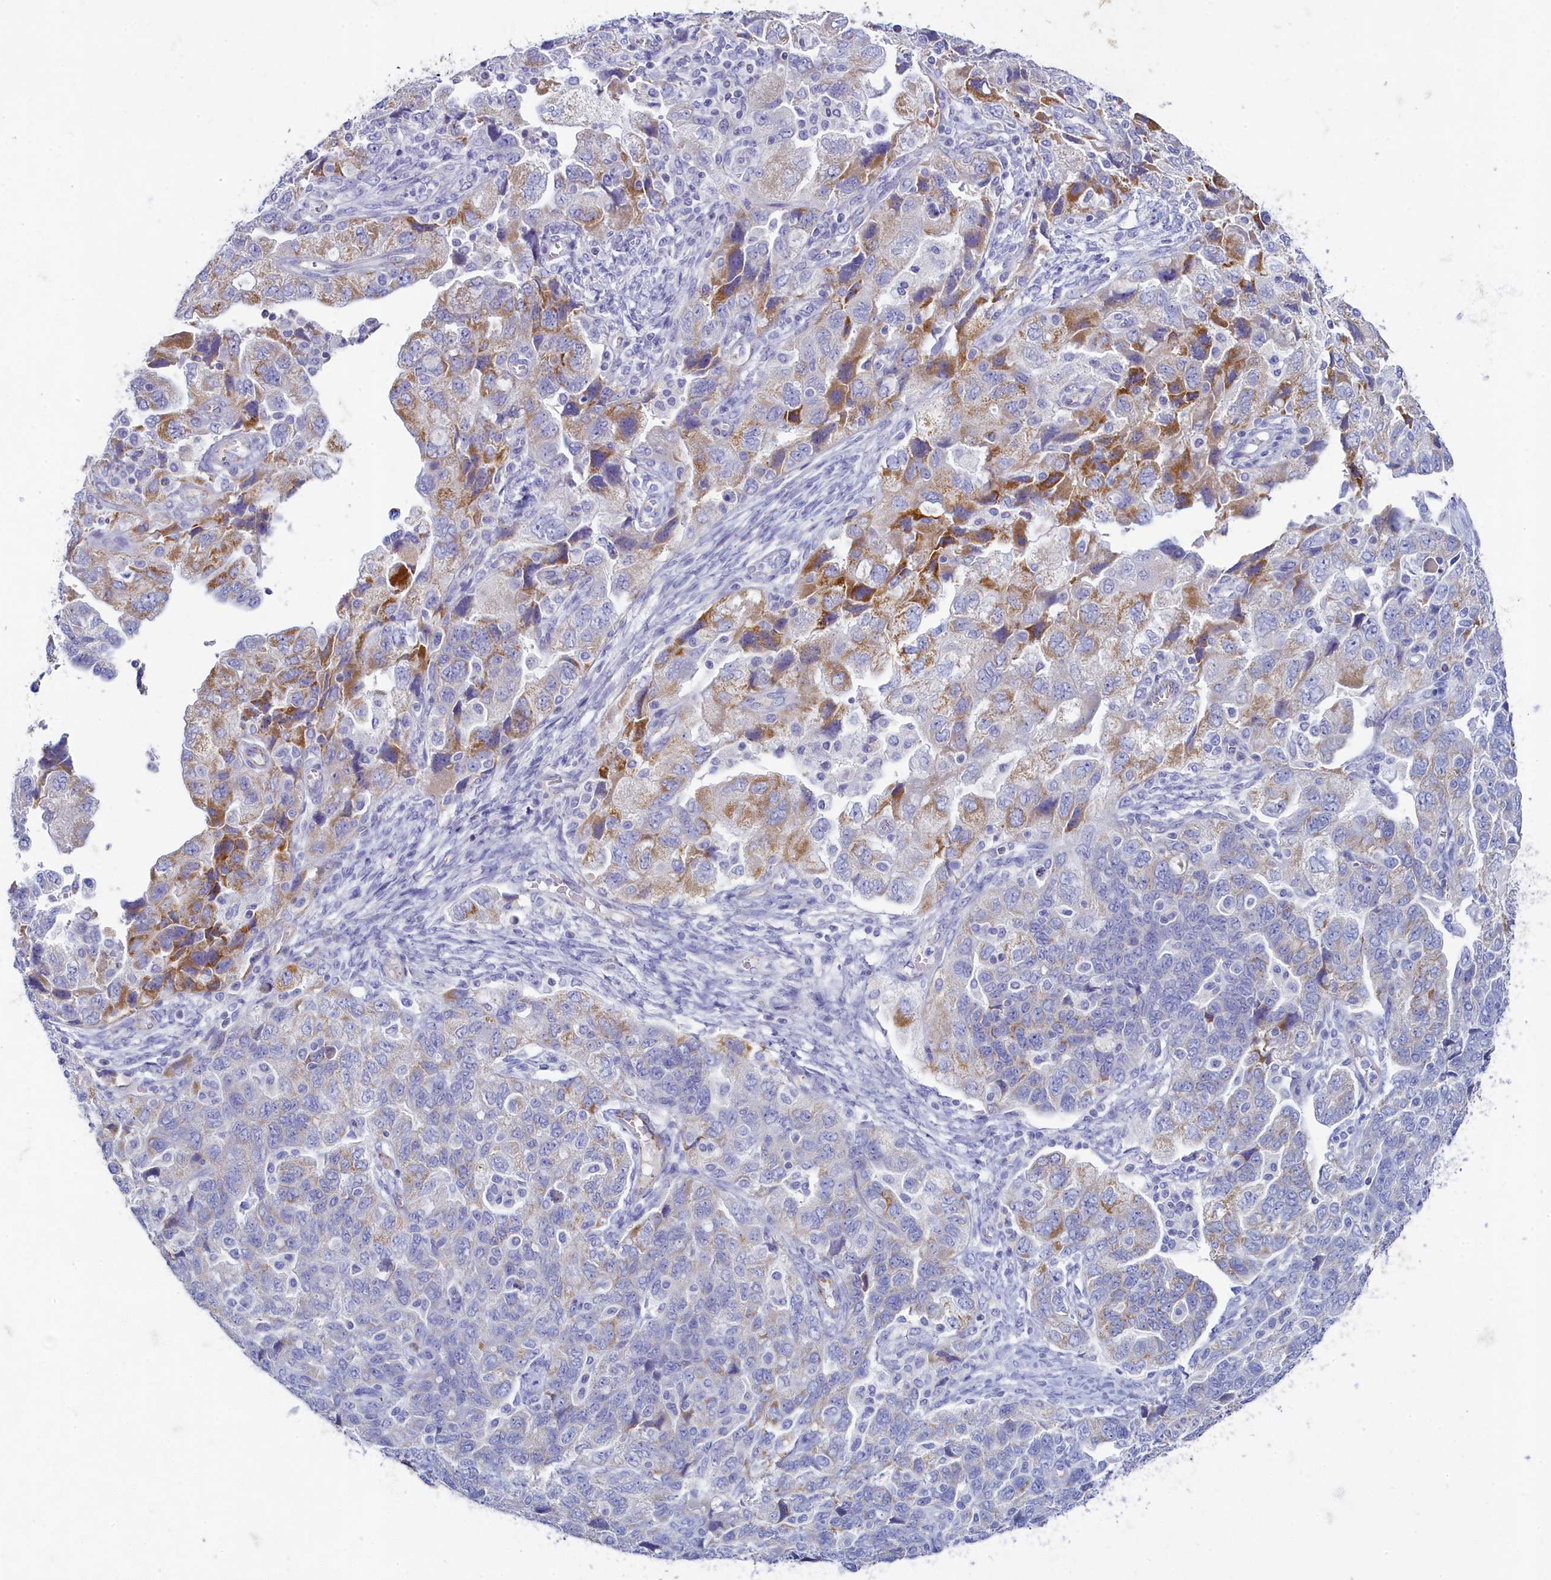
{"staining": {"intensity": "moderate", "quantity": "<25%", "location": "cytoplasmic/membranous"}, "tissue": "ovarian cancer", "cell_type": "Tumor cells", "image_type": "cancer", "snomed": [{"axis": "morphology", "description": "Carcinoma, NOS"}, {"axis": "morphology", "description": "Cystadenocarcinoma, serous, NOS"}, {"axis": "topography", "description": "Ovary"}], "caption": "A photomicrograph of carcinoma (ovarian) stained for a protein displays moderate cytoplasmic/membranous brown staining in tumor cells.", "gene": "OCIAD2", "patient": {"sex": "female", "age": 69}}